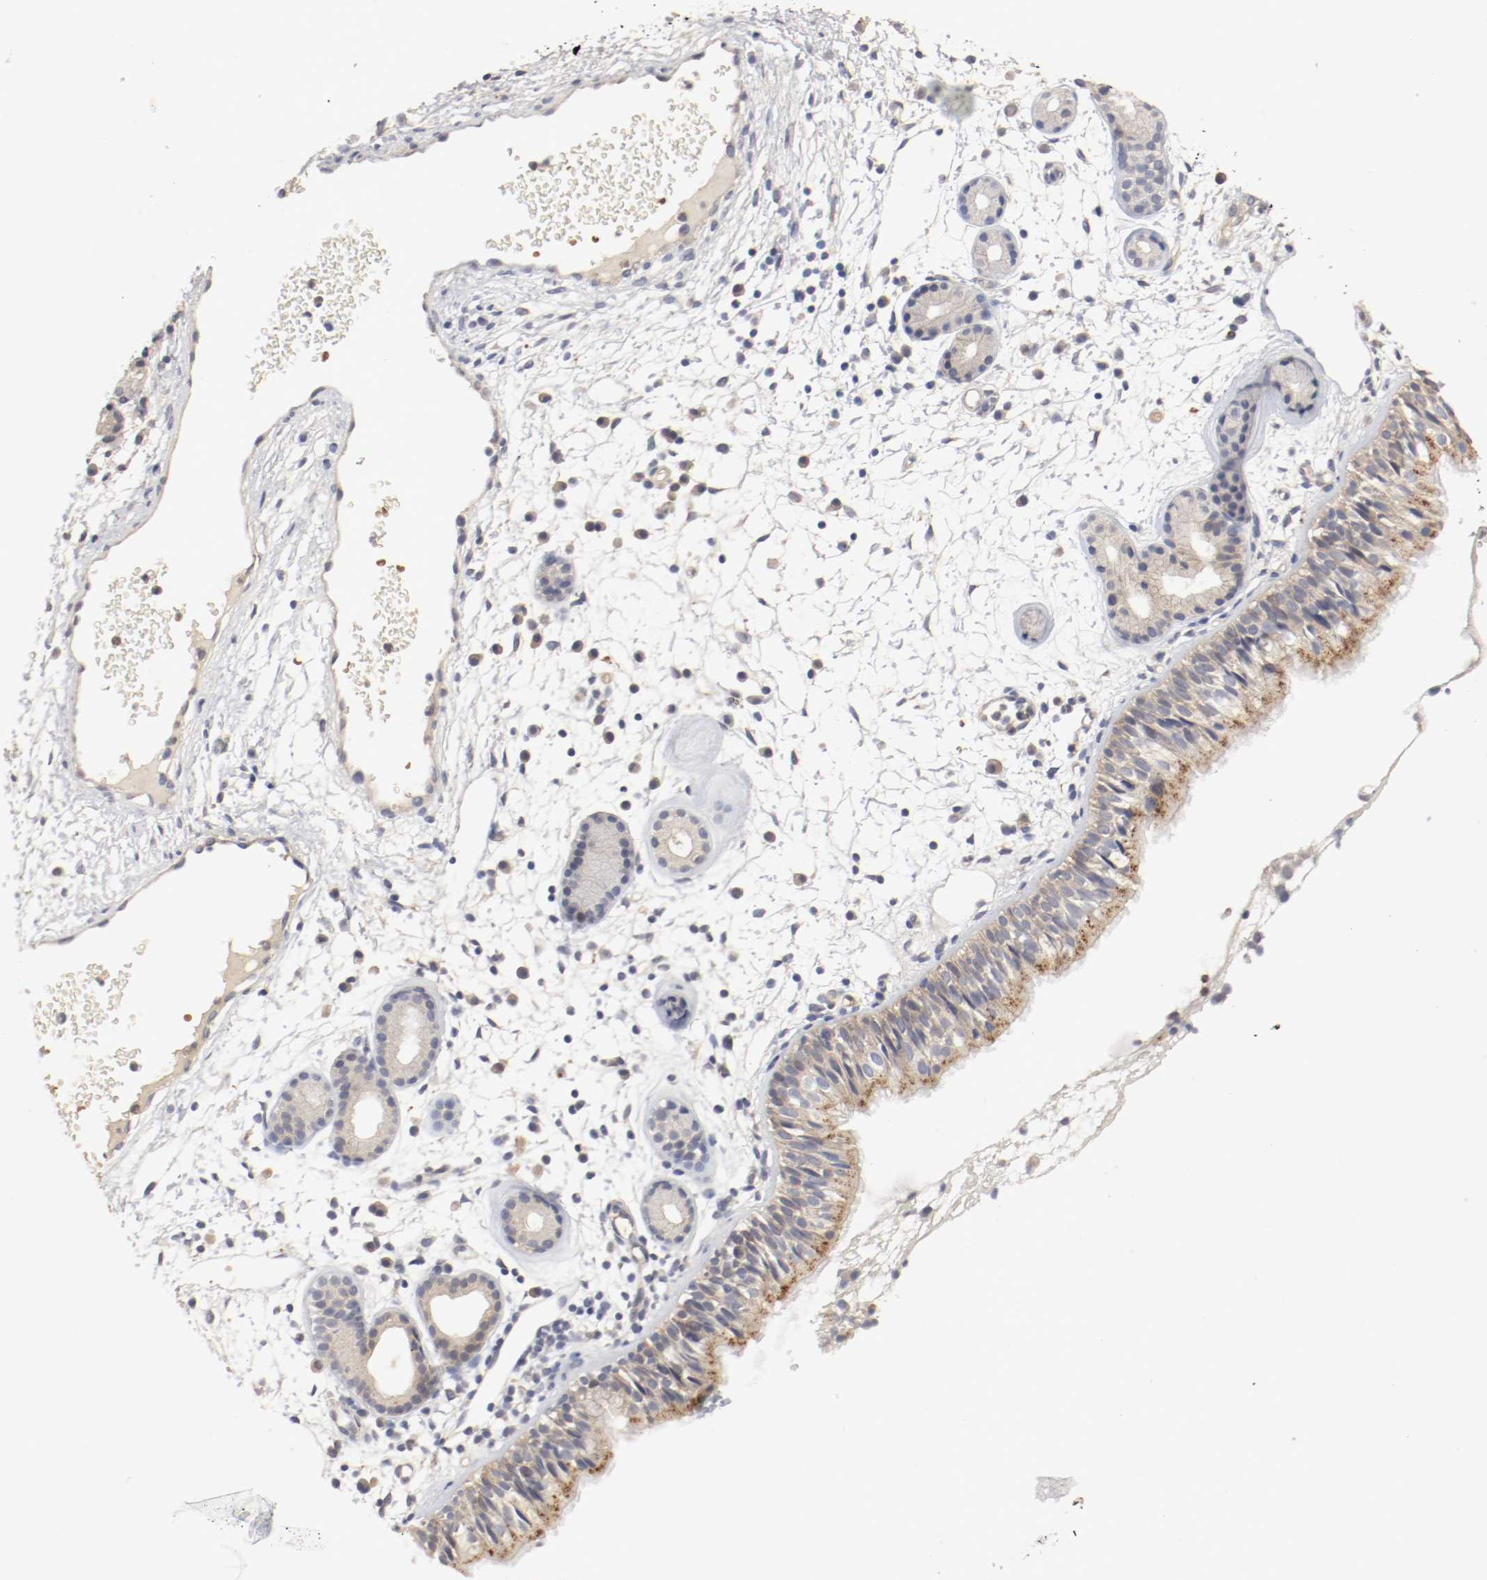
{"staining": {"intensity": "moderate", "quantity": "25%-75%", "location": "cytoplasmic/membranous"}, "tissue": "nasopharynx", "cell_type": "Respiratory epithelial cells", "image_type": "normal", "snomed": [{"axis": "morphology", "description": "Normal tissue, NOS"}, {"axis": "morphology", "description": "Inflammation, NOS"}, {"axis": "topography", "description": "Nasopharynx"}], "caption": "An immunohistochemistry histopathology image of normal tissue is shown. Protein staining in brown shows moderate cytoplasmic/membranous positivity in nasopharynx within respiratory epithelial cells.", "gene": "REN", "patient": {"sex": "female", "age": 55}}